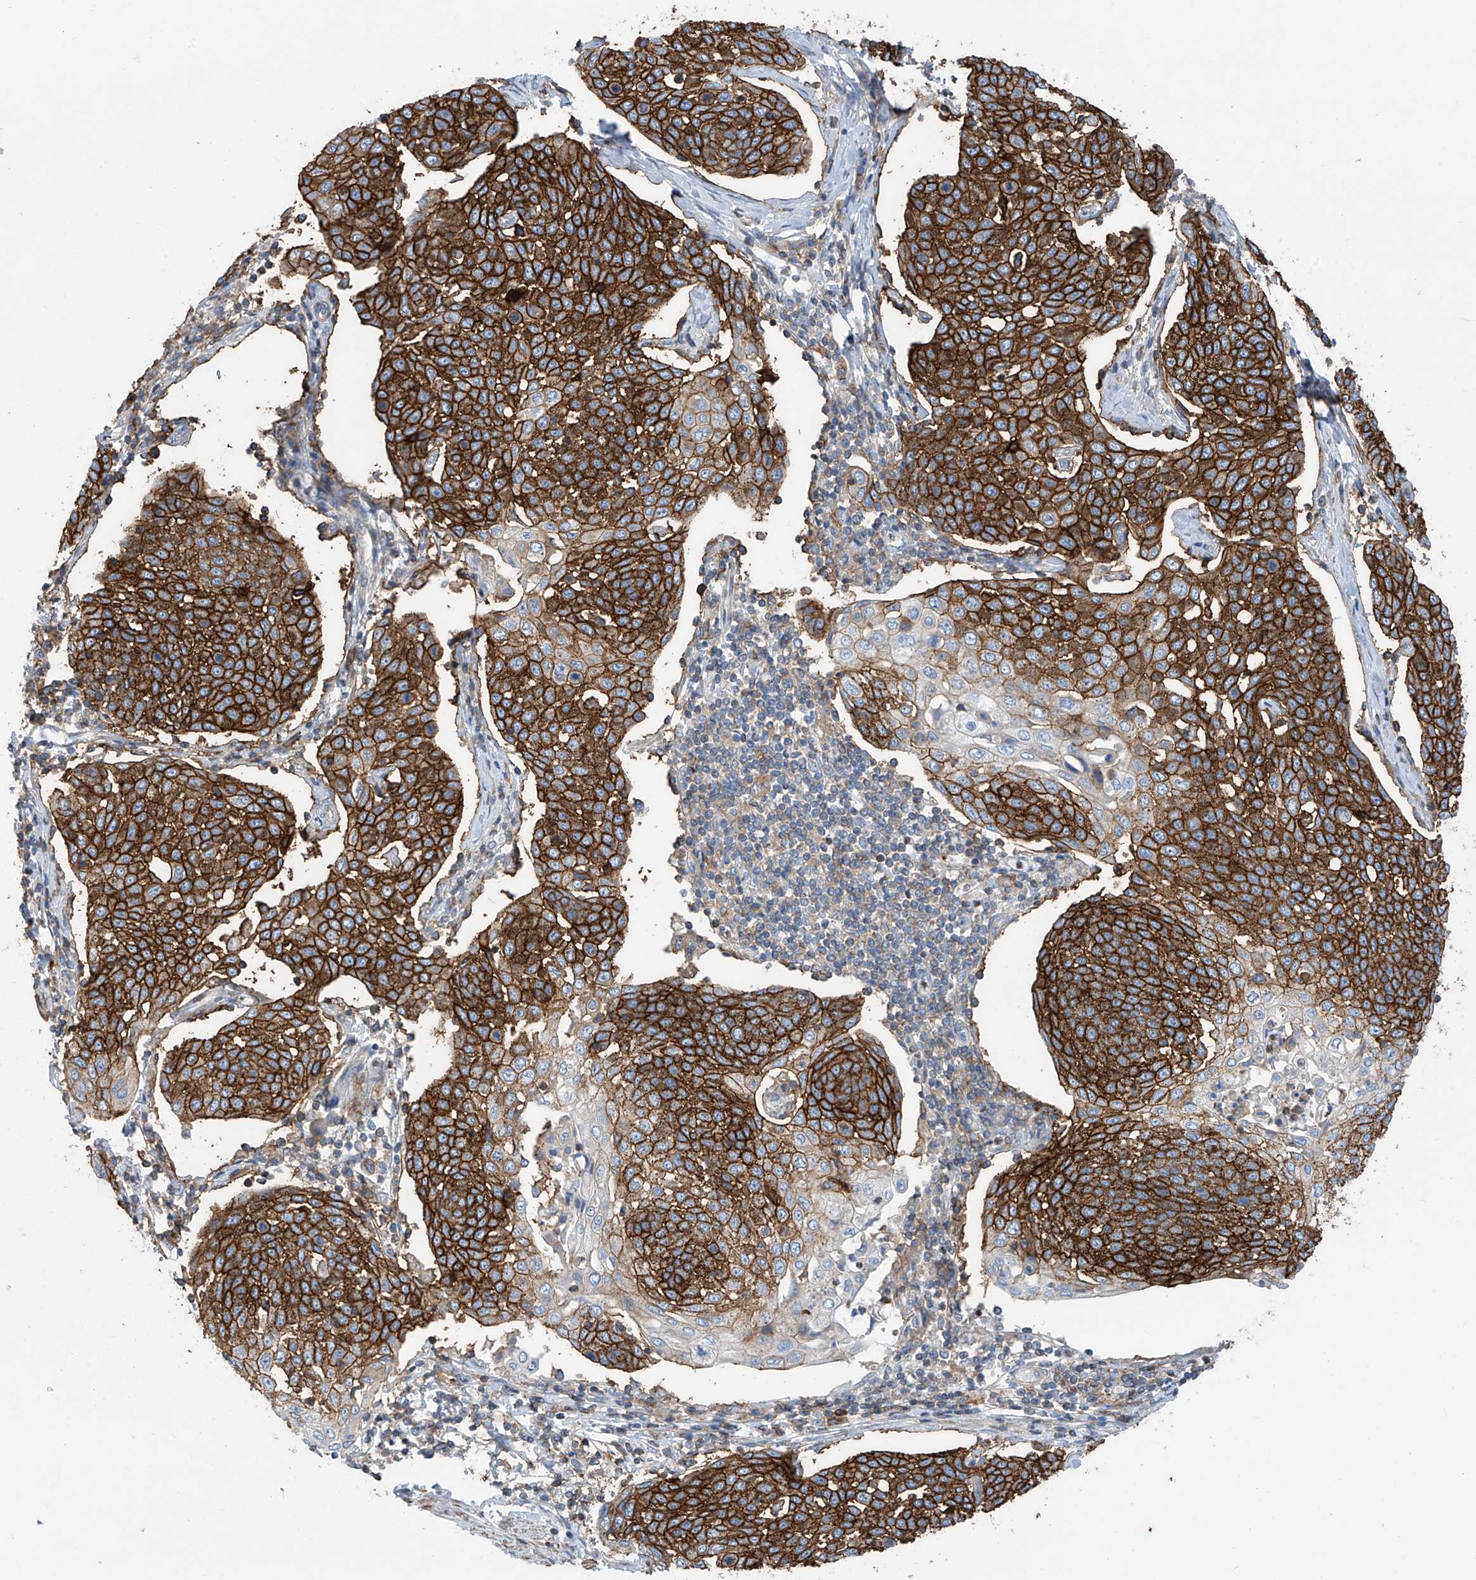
{"staining": {"intensity": "strong", "quantity": ">75%", "location": "cytoplasmic/membranous"}, "tissue": "cervical cancer", "cell_type": "Tumor cells", "image_type": "cancer", "snomed": [{"axis": "morphology", "description": "Squamous cell carcinoma, NOS"}, {"axis": "topography", "description": "Cervix"}], "caption": "A brown stain shows strong cytoplasmic/membranous staining of a protein in human cervical cancer (squamous cell carcinoma) tumor cells.", "gene": "SLC1A5", "patient": {"sex": "female", "age": 34}}